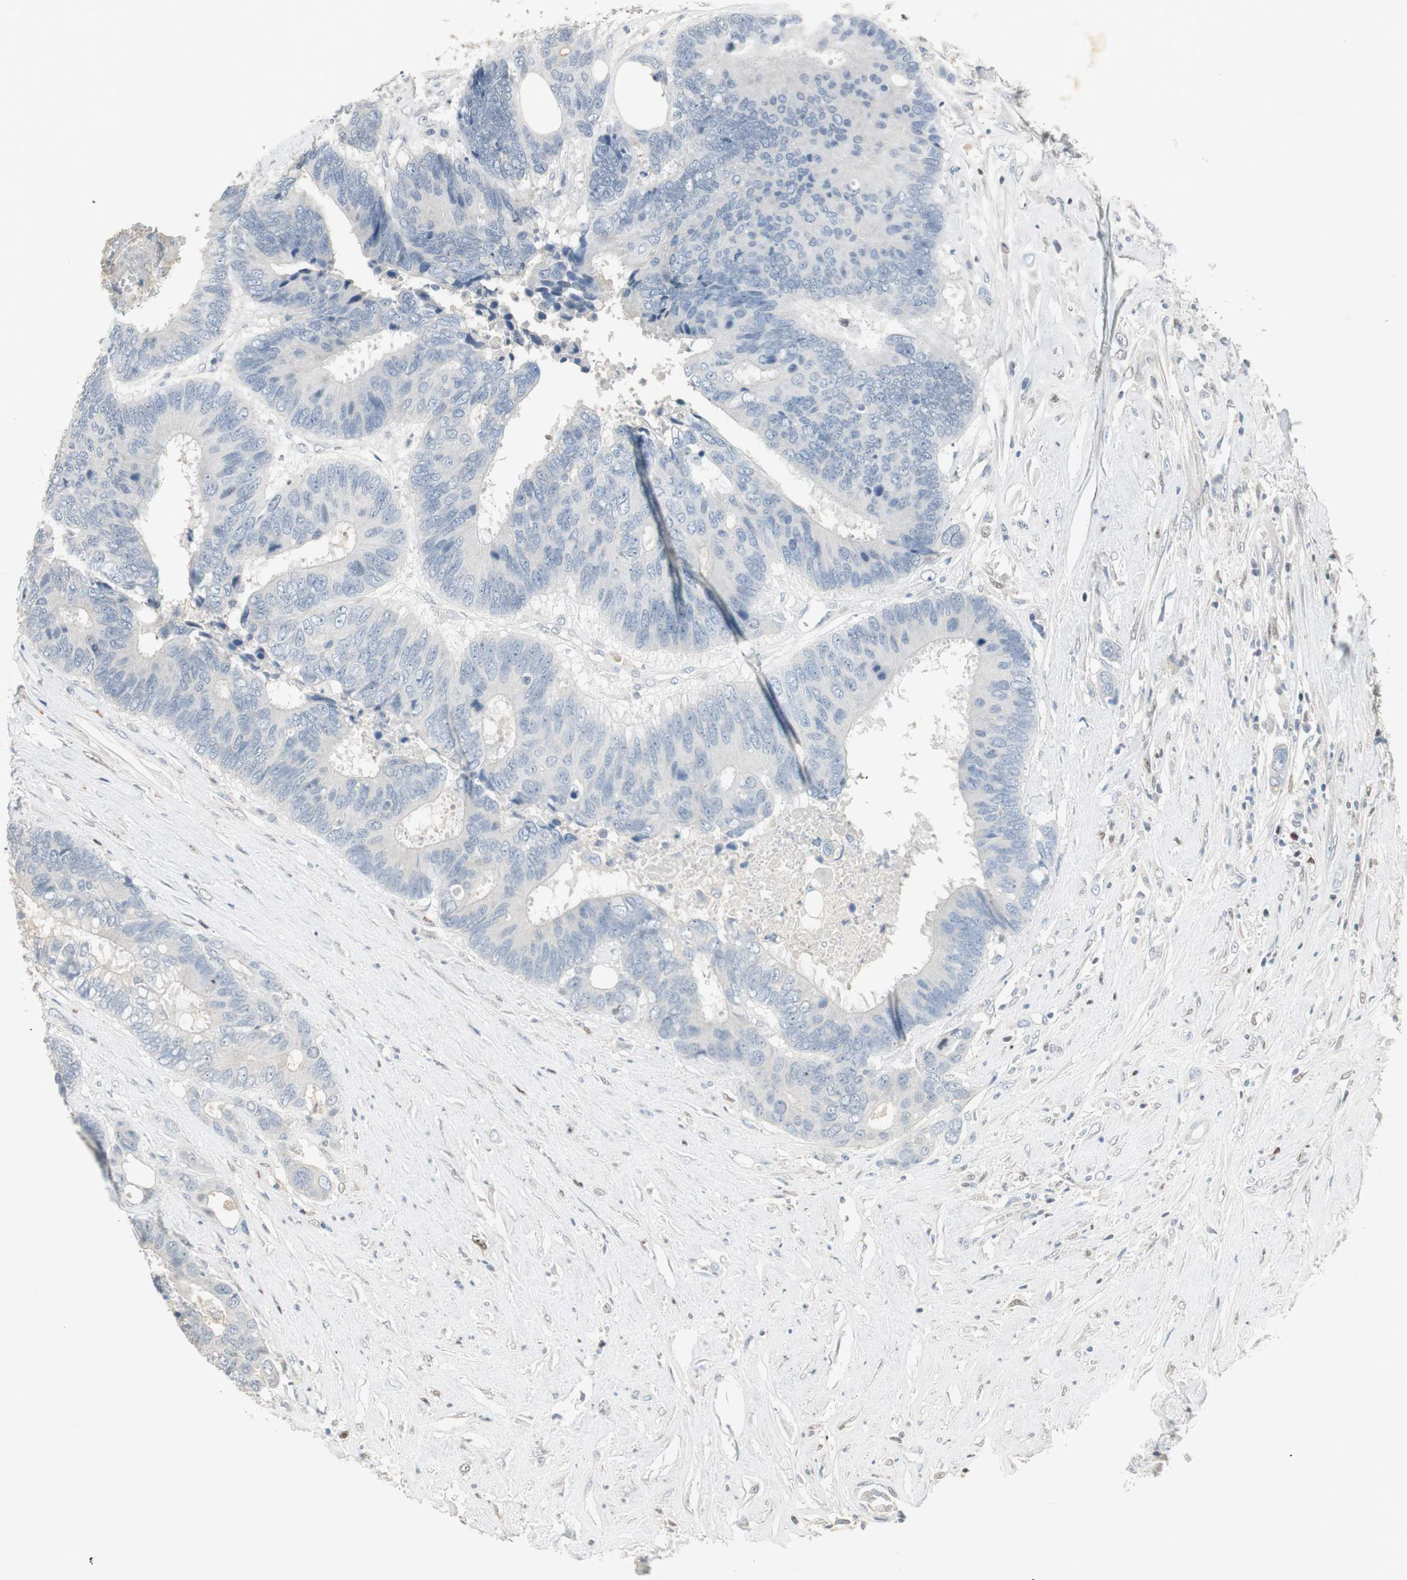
{"staining": {"intensity": "negative", "quantity": "none", "location": "none"}, "tissue": "colorectal cancer", "cell_type": "Tumor cells", "image_type": "cancer", "snomed": [{"axis": "morphology", "description": "Adenocarcinoma, NOS"}, {"axis": "topography", "description": "Rectum"}], "caption": "This is an IHC photomicrograph of colorectal cancer (adenocarcinoma). There is no positivity in tumor cells.", "gene": "RUNX2", "patient": {"sex": "male", "age": 55}}